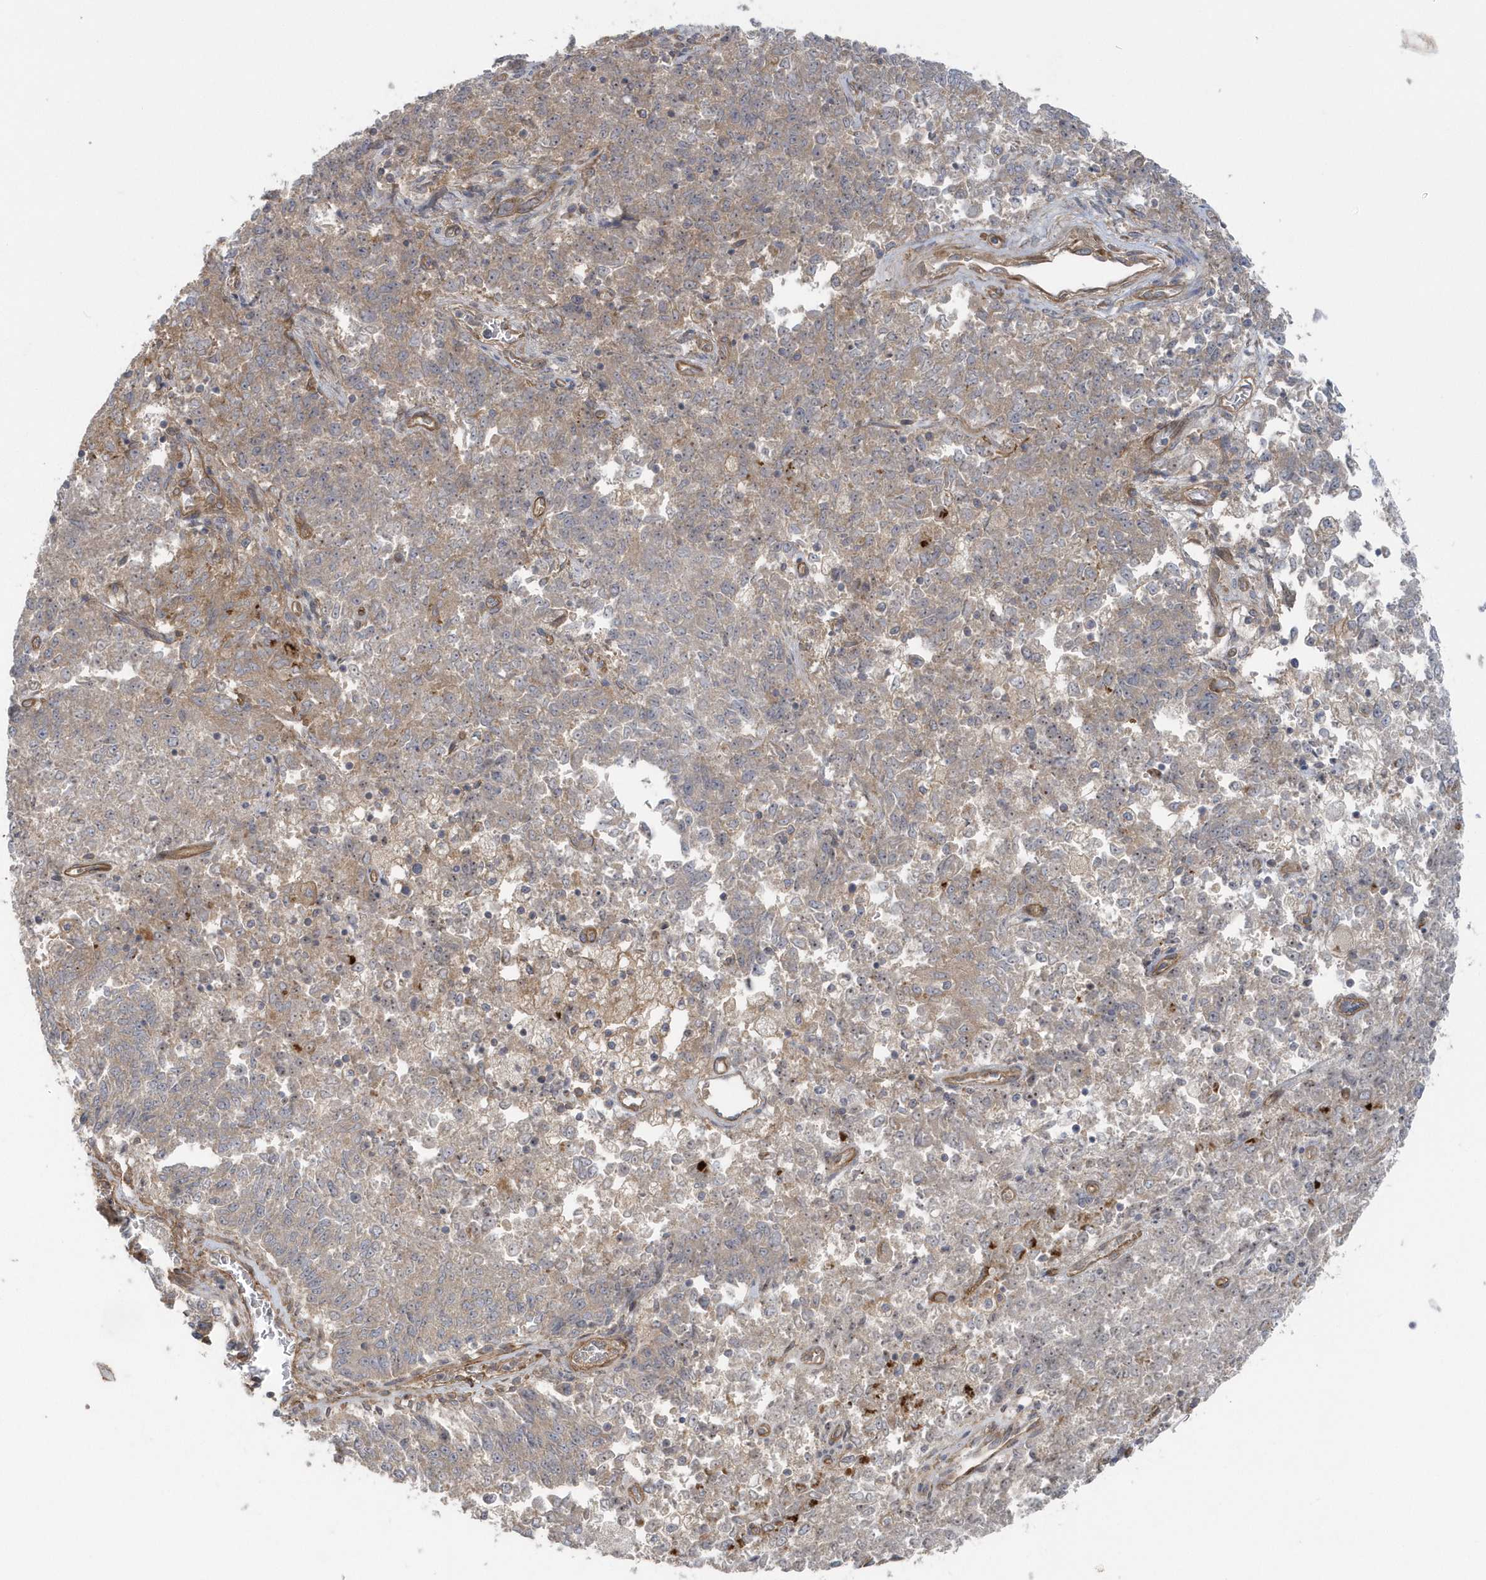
{"staining": {"intensity": "weak", "quantity": "<25%", "location": "cytoplasmic/membranous"}, "tissue": "endometrial cancer", "cell_type": "Tumor cells", "image_type": "cancer", "snomed": [{"axis": "morphology", "description": "Adenocarcinoma, NOS"}, {"axis": "topography", "description": "Endometrium"}], "caption": "An image of human endometrial cancer is negative for staining in tumor cells.", "gene": "ACTR1A", "patient": {"sex": "female", "age": 80}}